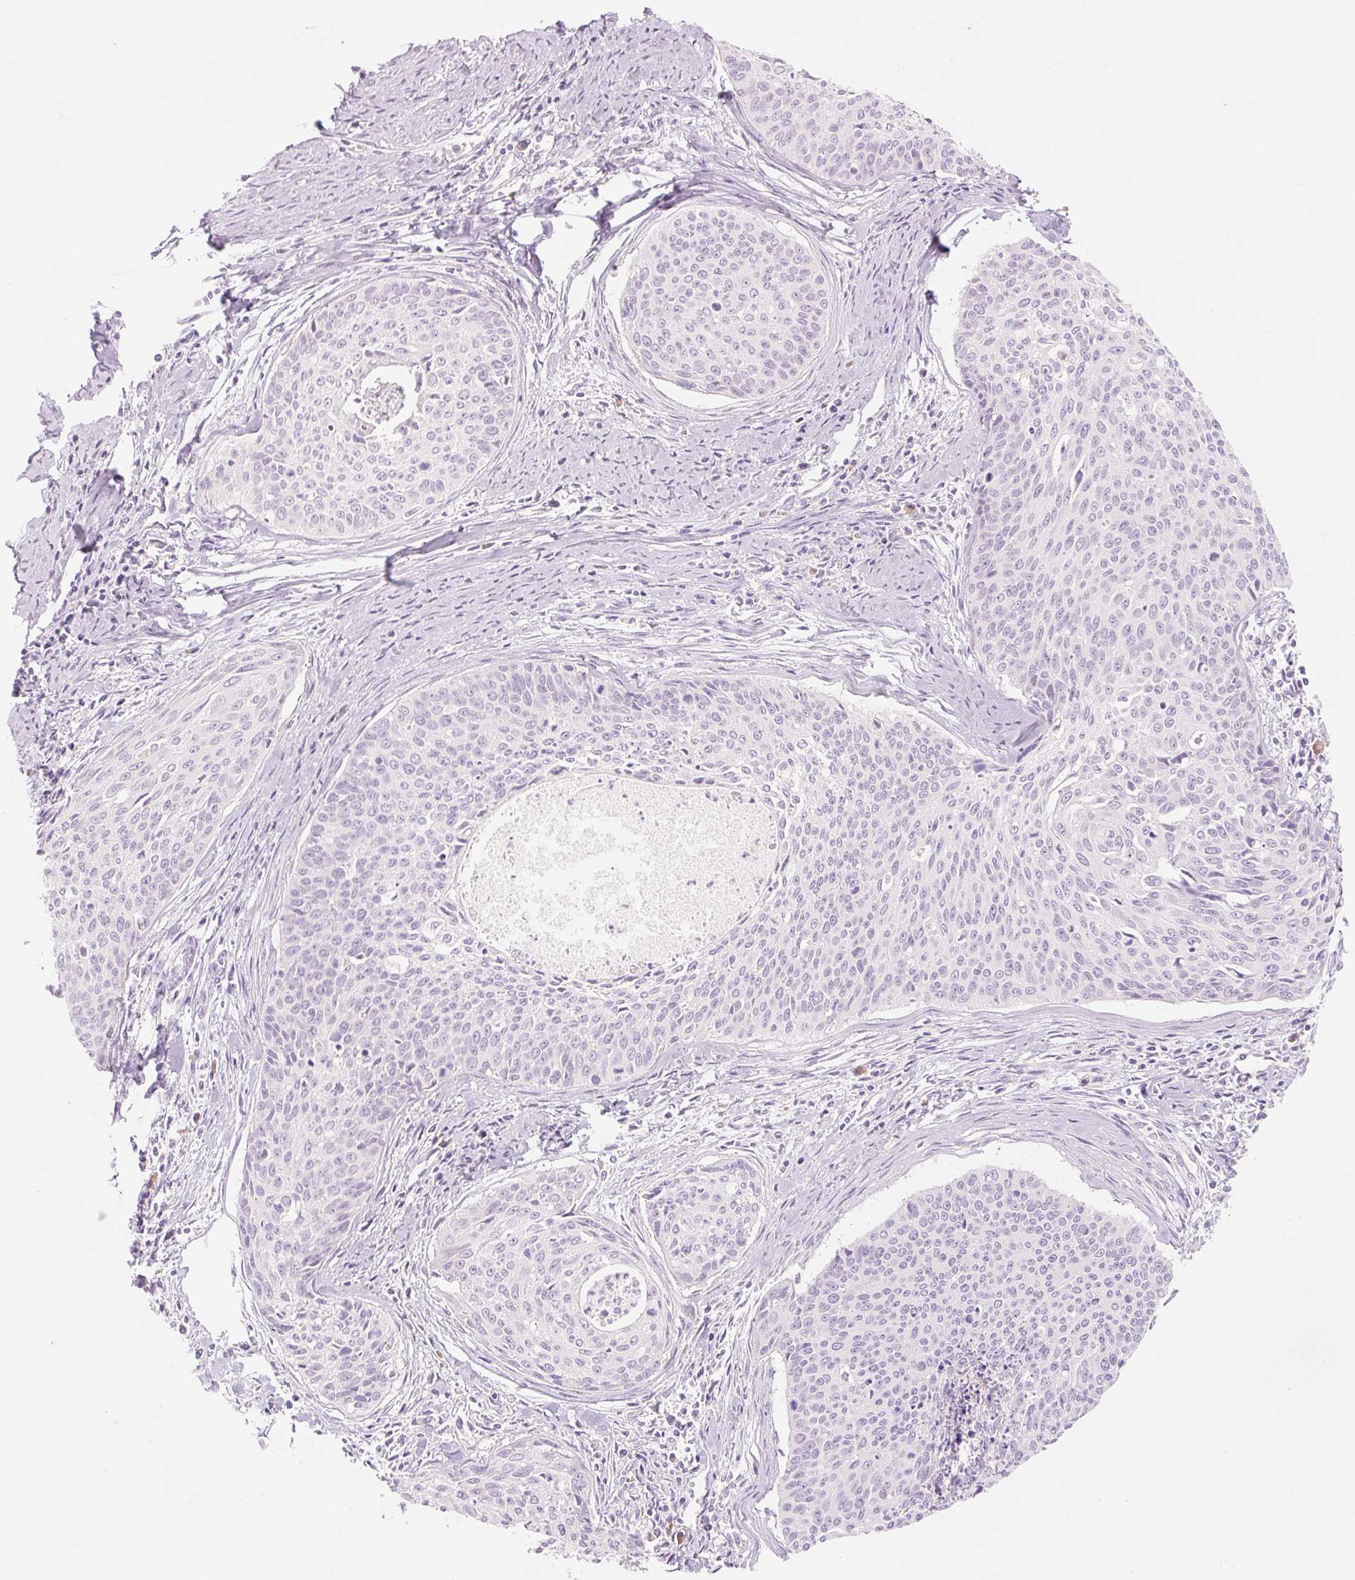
{"staining": {"intensity": "negative", "quantity": "none", "location": "none"}, "tissue": "cervical cancer", "cell_type": "Tumor cells", "image_type": "cancer", "snomed": [{"axis": "morphology", "description": "Squamous cell carcinoma, NOS"}, {"axis": "topography", "description": "Cervix"}], "caption": "IHC micrograph of neoplastic tissue: squamous cell carcinoma (cervical) stained with DAB displays no significant protein positivity in tumor cells. (Immunohistochemistry (ihc), brightfield microscopy, high magnification).", "gene": "MYO1D", "patient": {"sex": "female", "age": 55}}